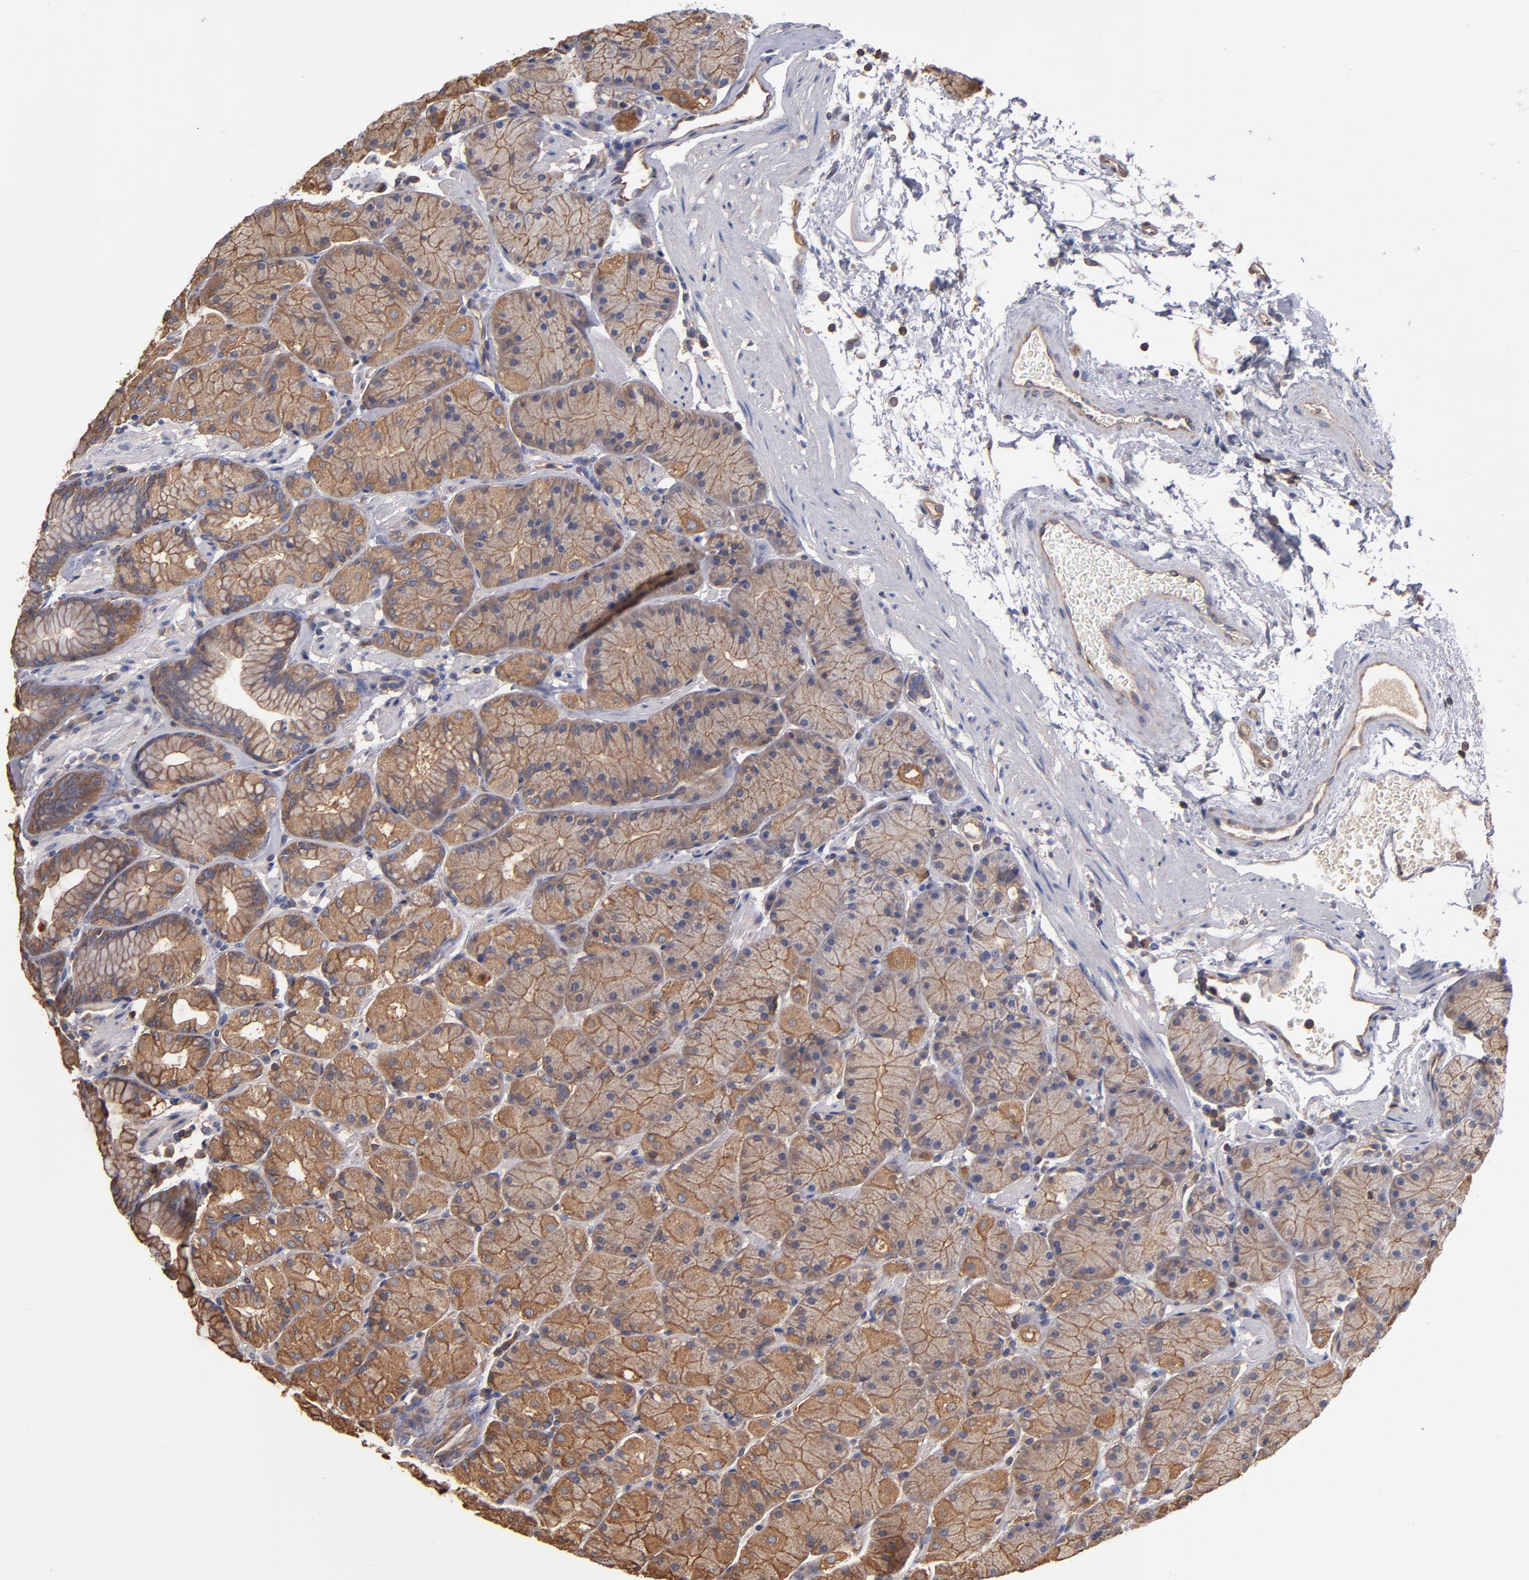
{"staining": {"intensity": "moderate", "quantity": ">75%", "location": "cytoplasmic/membranous"}, "tissue": "stomach", "cell_type": "Glandular cells", "image_type": "normal", "snomed": [{"axis": "morphology", "description": "Normal tissue, NOS"}, {"axis": "topography", "description": "Stomach, upper"}, {"axis": "topography", "description": "Stomach"}], "caption": "Glandular cells reveal medium levels of moderate cytoplasmic/membranous positivity in approximately >75% of cells in normal human stomach.", "gene": "ESYT2", "patient": {"sex": "male", "age": 76}}